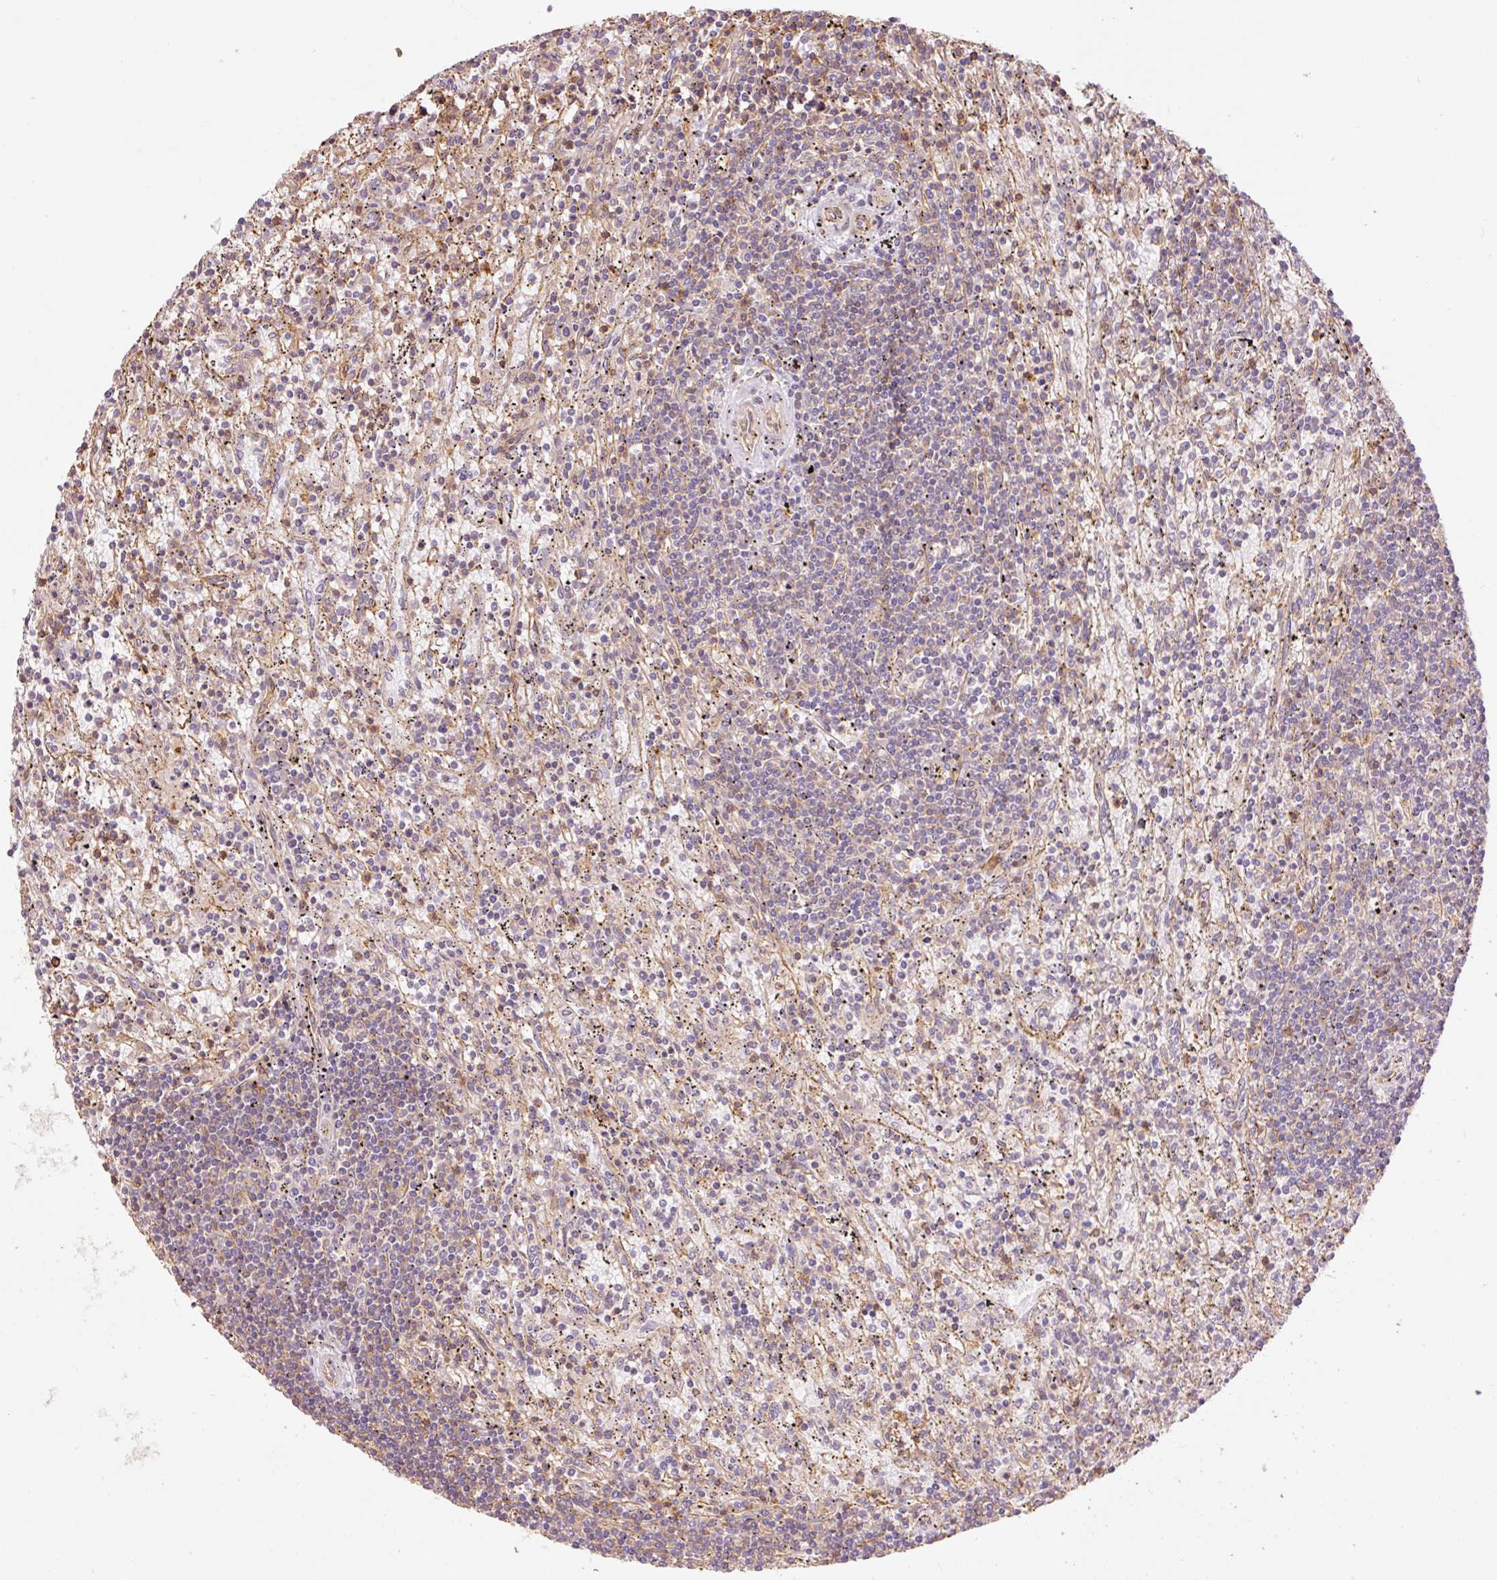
{"staining": {"intensity": "negative", "quantity": "none", "location": "none"}, "tissue": "lymphoma", "cell_type": "Tumor cells", "image_type": "cancer", "snomed": [{"axis": "morphology", "description": "Malignant lymphoma, non-Hodgkin's type, Low grade"}, {"axis": "topography", "description": "Spleen"}], "caption": "An immunohistochemistry photomicrograph of lymphoma is shown. There is no staining in tumor cells of lymphoma.", "gene": "PPP1R1B", "patient": {"sex": "male", "age": 76}}